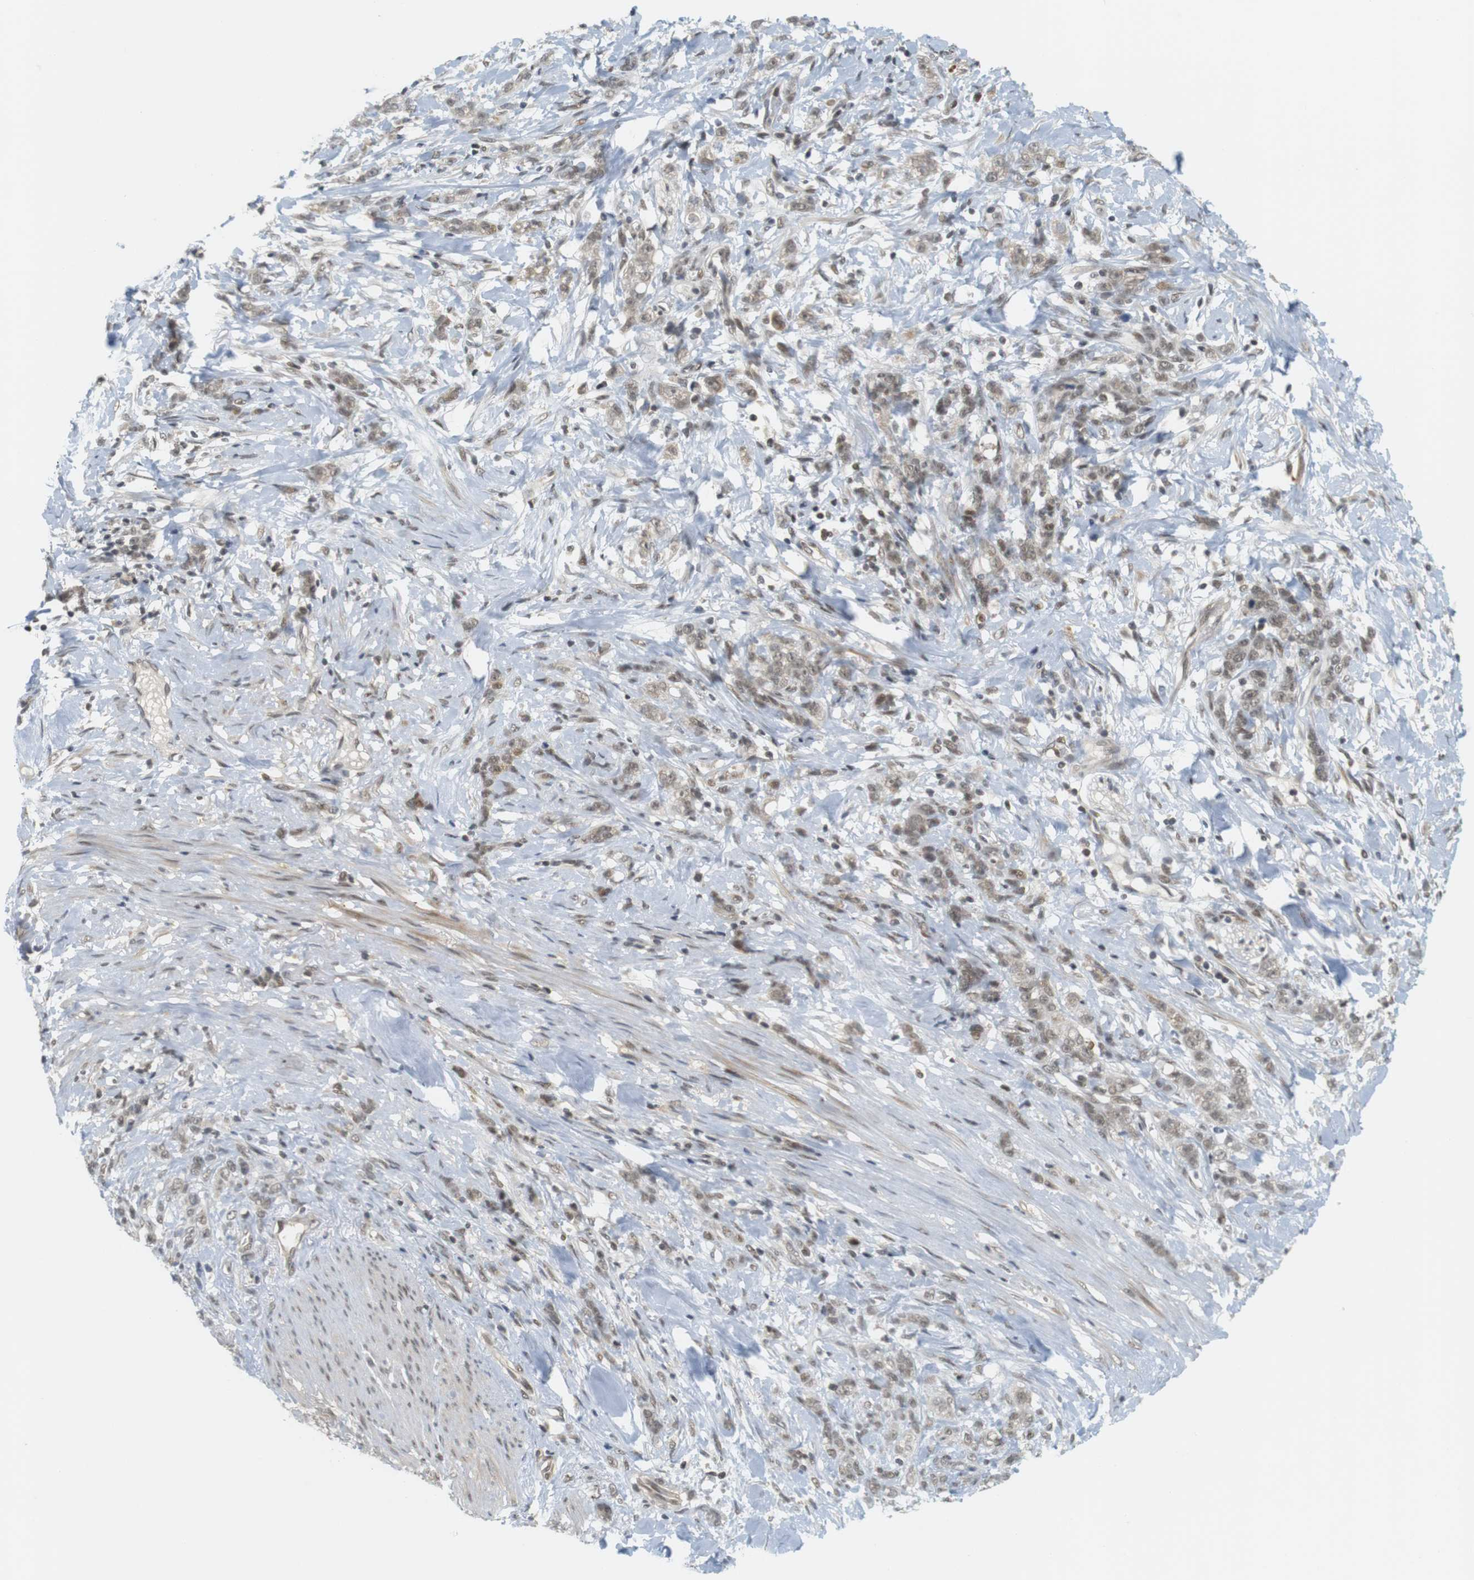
{"staining": {"intensity": "weak", "quantity": ">75%", "location": "cytoplasmic/membranous,nuclear"}, "tissue": "stomach cancer", "cell_type": "Tumor cells", "image_type": "cancer", "snomed": [{"axis": "morphology", "description": "Adenocarcinoma, NOS"}, {"axis": "topography", "description": "Stomach, lower"}], "caption": "Protein expression analysis of human stomach adenocarcinoma reveals weak cytoplasmic/membranous and nuclear positivity in about >75% of tumor cells.", "gene": "BRD4", "patient": {"sex": "male", "age": 88}}